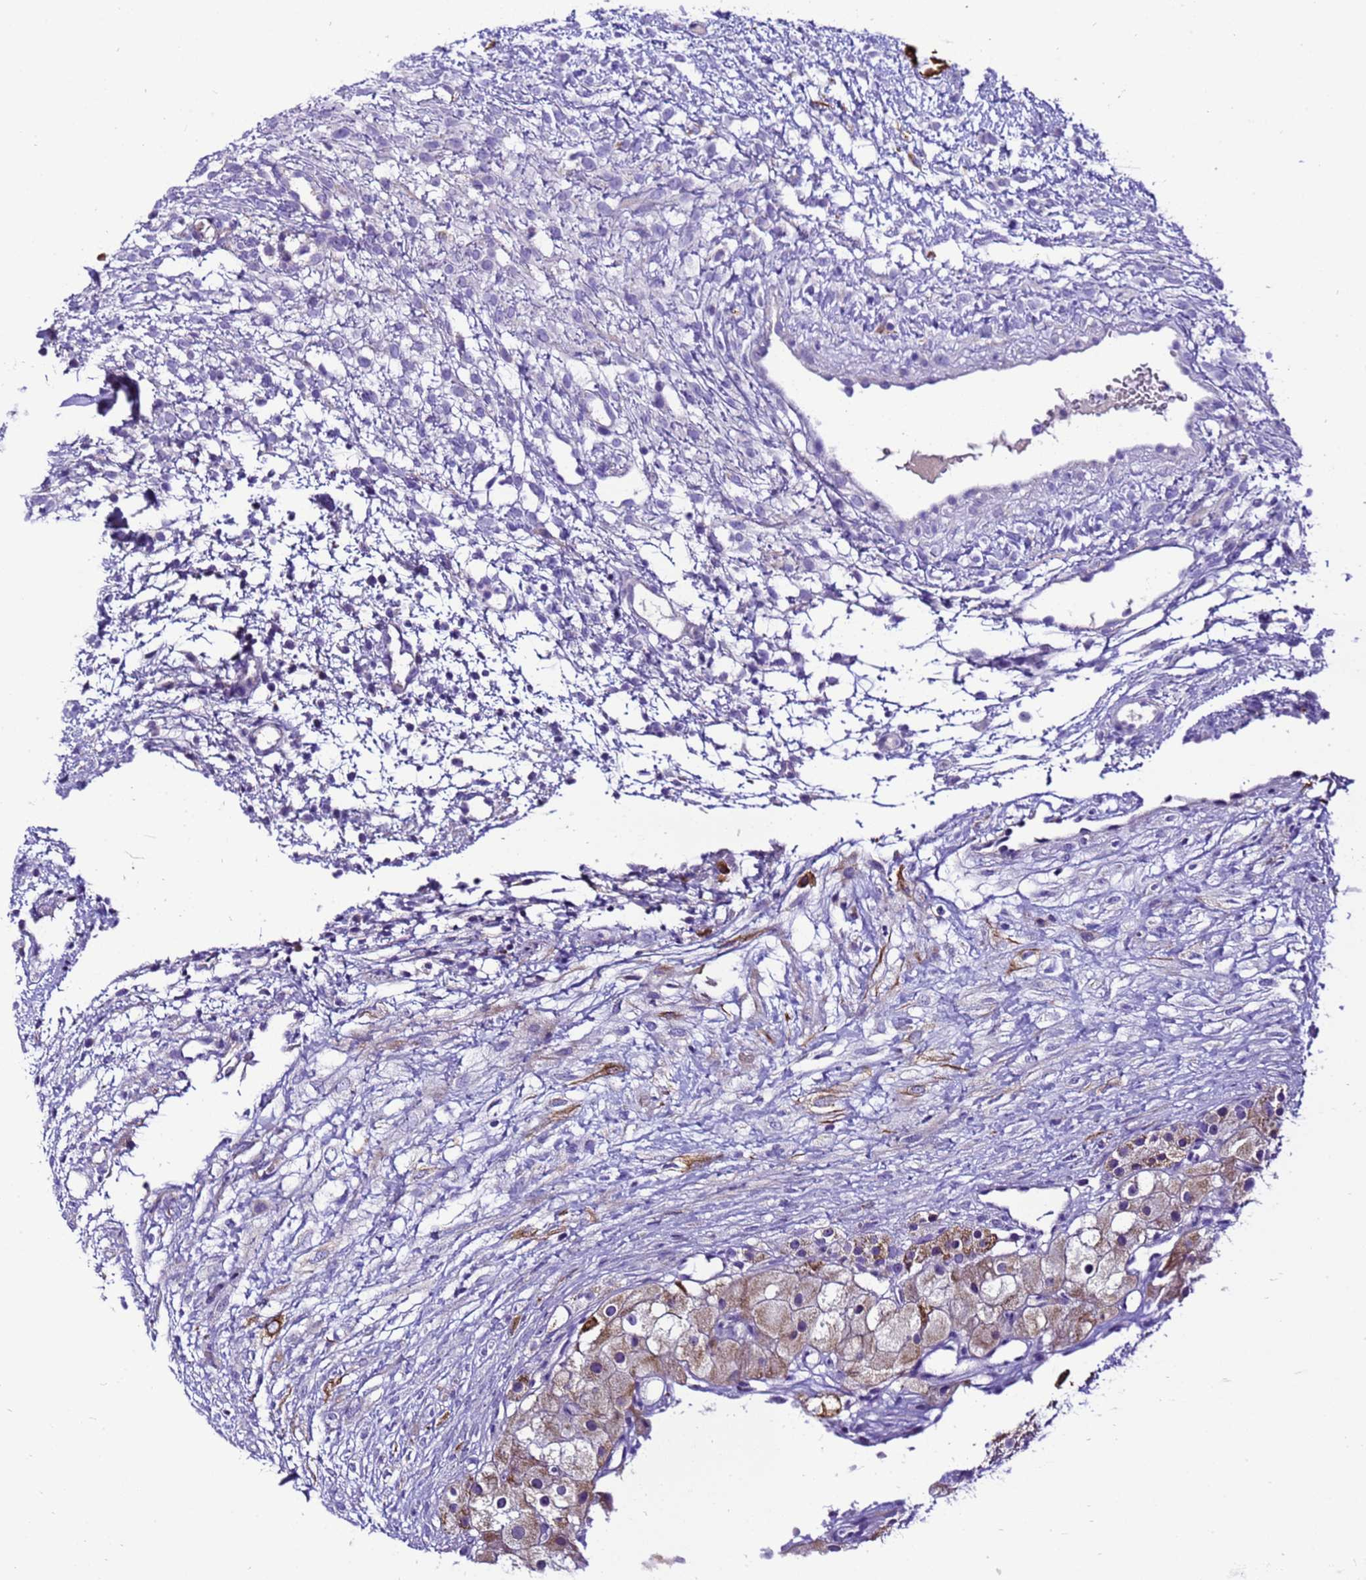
{"staining": {"intensity": "negative", "quantity": "none", "location": "none"}, "tissue": "ovary", "cell_type": "Ovarian stroma cells", "image_type": "normal", "snomed": [{"axis": "morphology", "description": "Normal tissue, NOS"}, {"axis": "morphology", "description": "Cyst, NOS"}, {"axis": "topography", "description": "Ovary"}], "caption": "DAB immunohistochemical staining of benign human ovary reveals no significant staining in ovarian stroma cells. (Brightfield microscopy of DAB immunohistochemistry at high magnification).", "gene": "PIEZO2", "patient": {"sex": "female", "age": 18}}